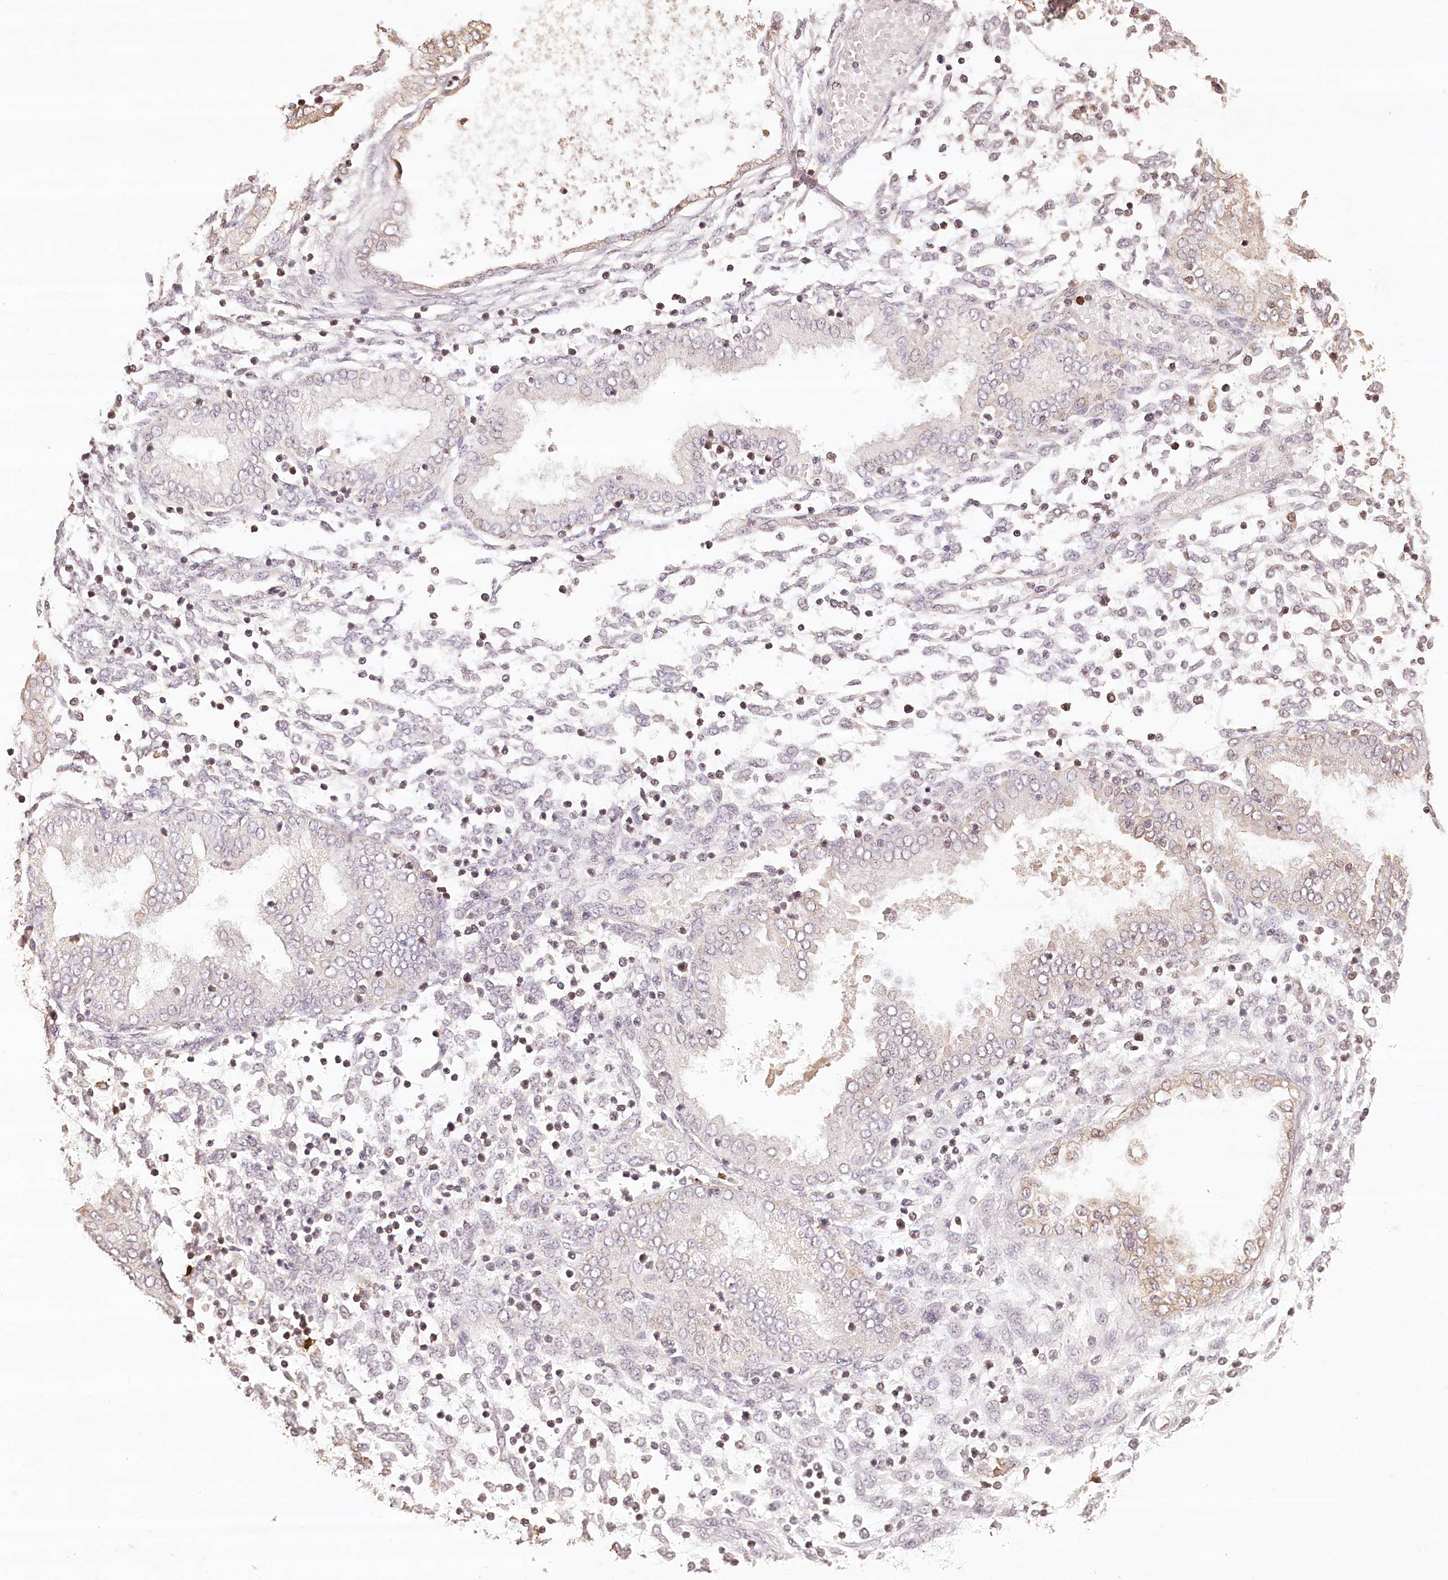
{"staining": {"intensity": "negative", "quantity": "none", "location": "none"}, "tissue": "endometrium", "cell_type": "Cells in endometrial stroma", "image_type": "normal", "snomed": [{"axis": "morphology", "description": "Normal tissue, NOS"}, {"axis": "topography", "description": "Endometrium"}], "caption": "Immunohistochemistry of unremarkable human endometrium demonstrates no positivity in cells in endometrial stroma. (DAB (3,3'-diaminobenzidine) immunohistochemistry (IHC) with hematoxylin counter stain).", "gene": "SYNGR1", "patient": {"sex": "female", "age": 53}}